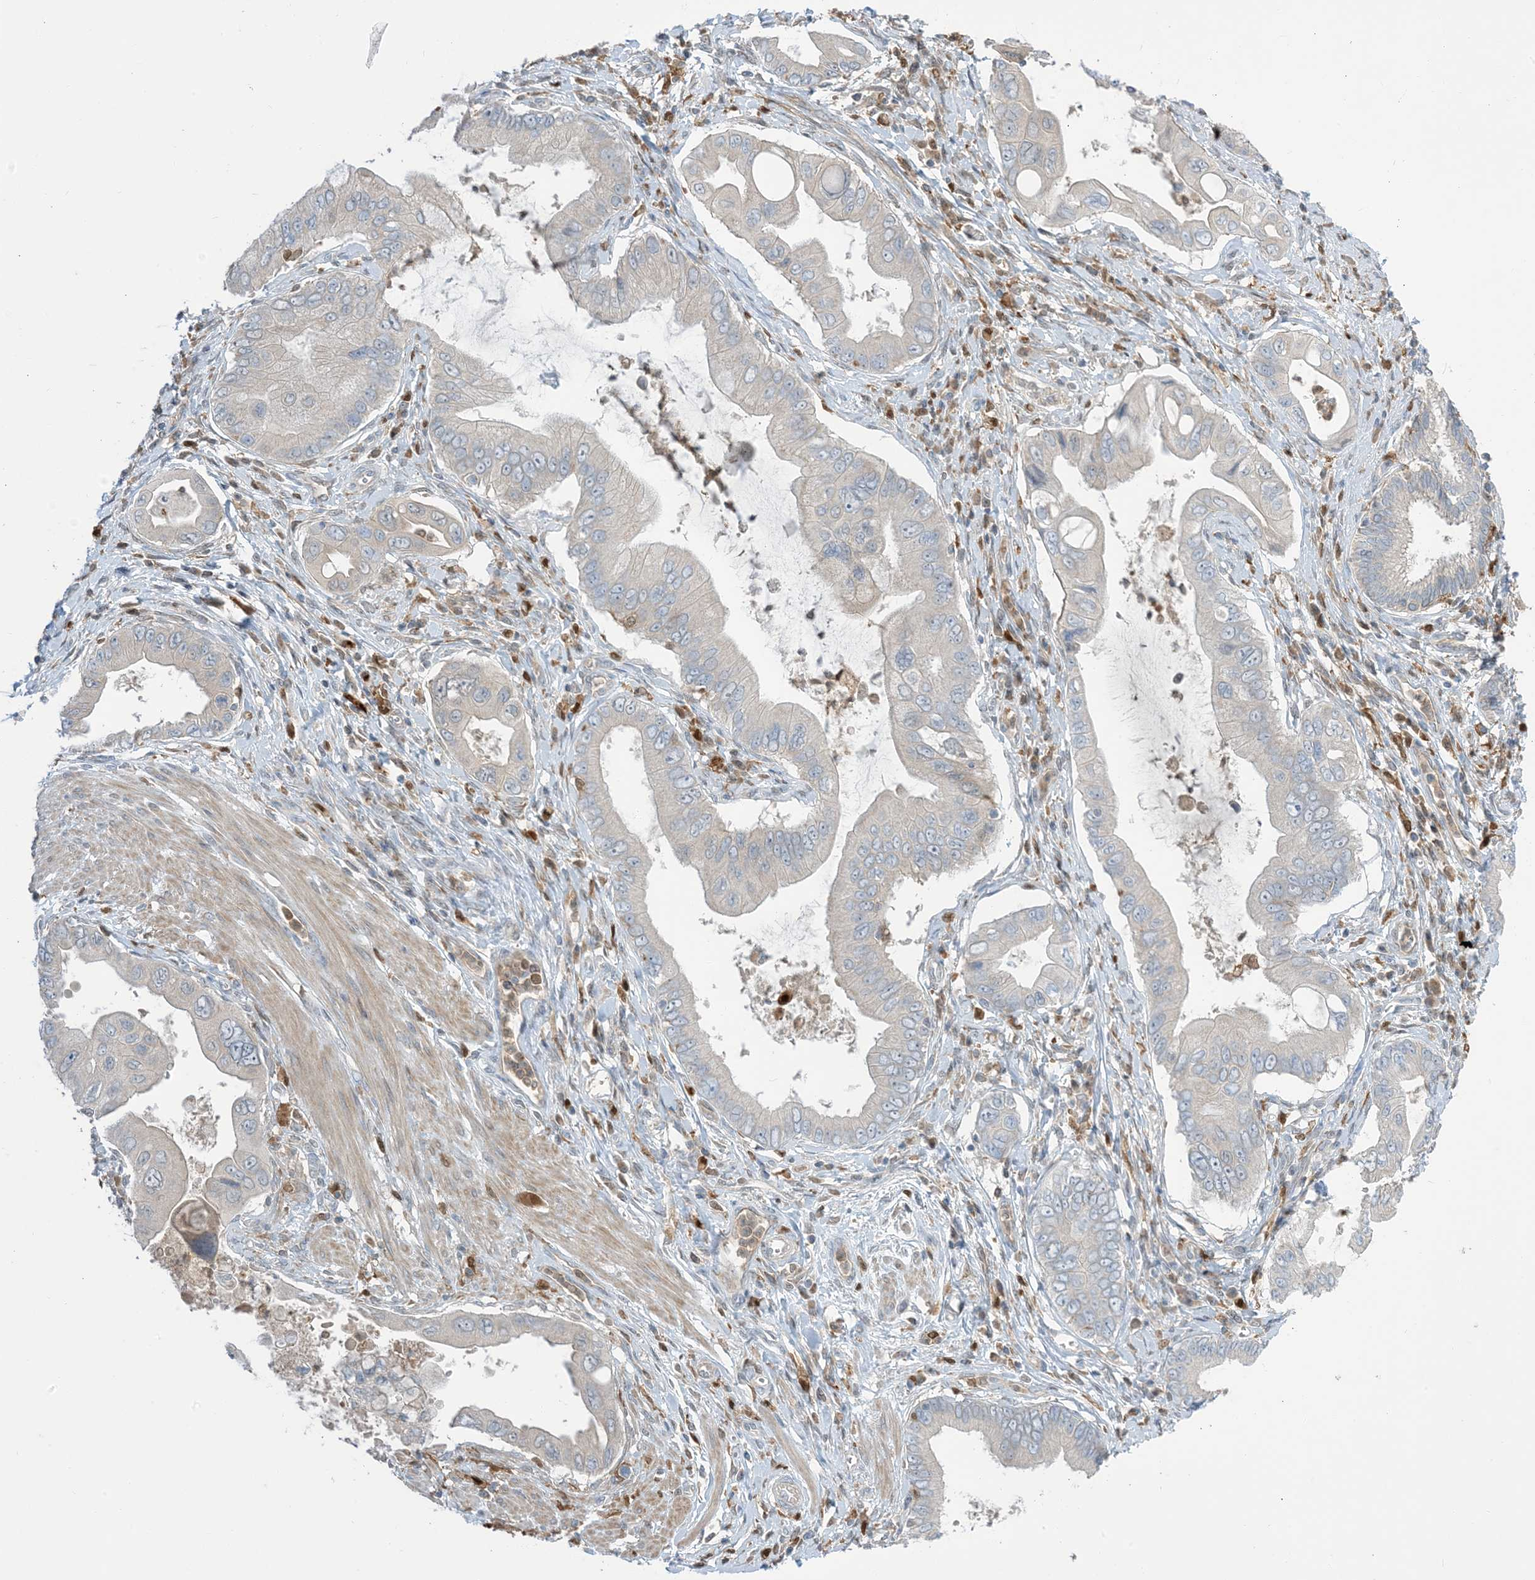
{"staining": {"intensity": "weak", "quantity": "<25%", "location": "cytoplasmic/membranous"}, "tissue": "pancreatic cancer", "cell_type": "Tumor cells", "image_type": "cancer", "snomed": [{"axis": "morphology", "description": "Adenocarcinoma, NOS"}, {"axis": "topography", "description": "Pancreas"}], "caption": "Immunohistochemistry micrograph of neoplastic tissue: human pancreatic cancer (adenocarcinoma) stained with DAB shows no significant protein staining in tumor cells.", "gene": "NAGK", "patient": {"sex": "male", "age": 78}}